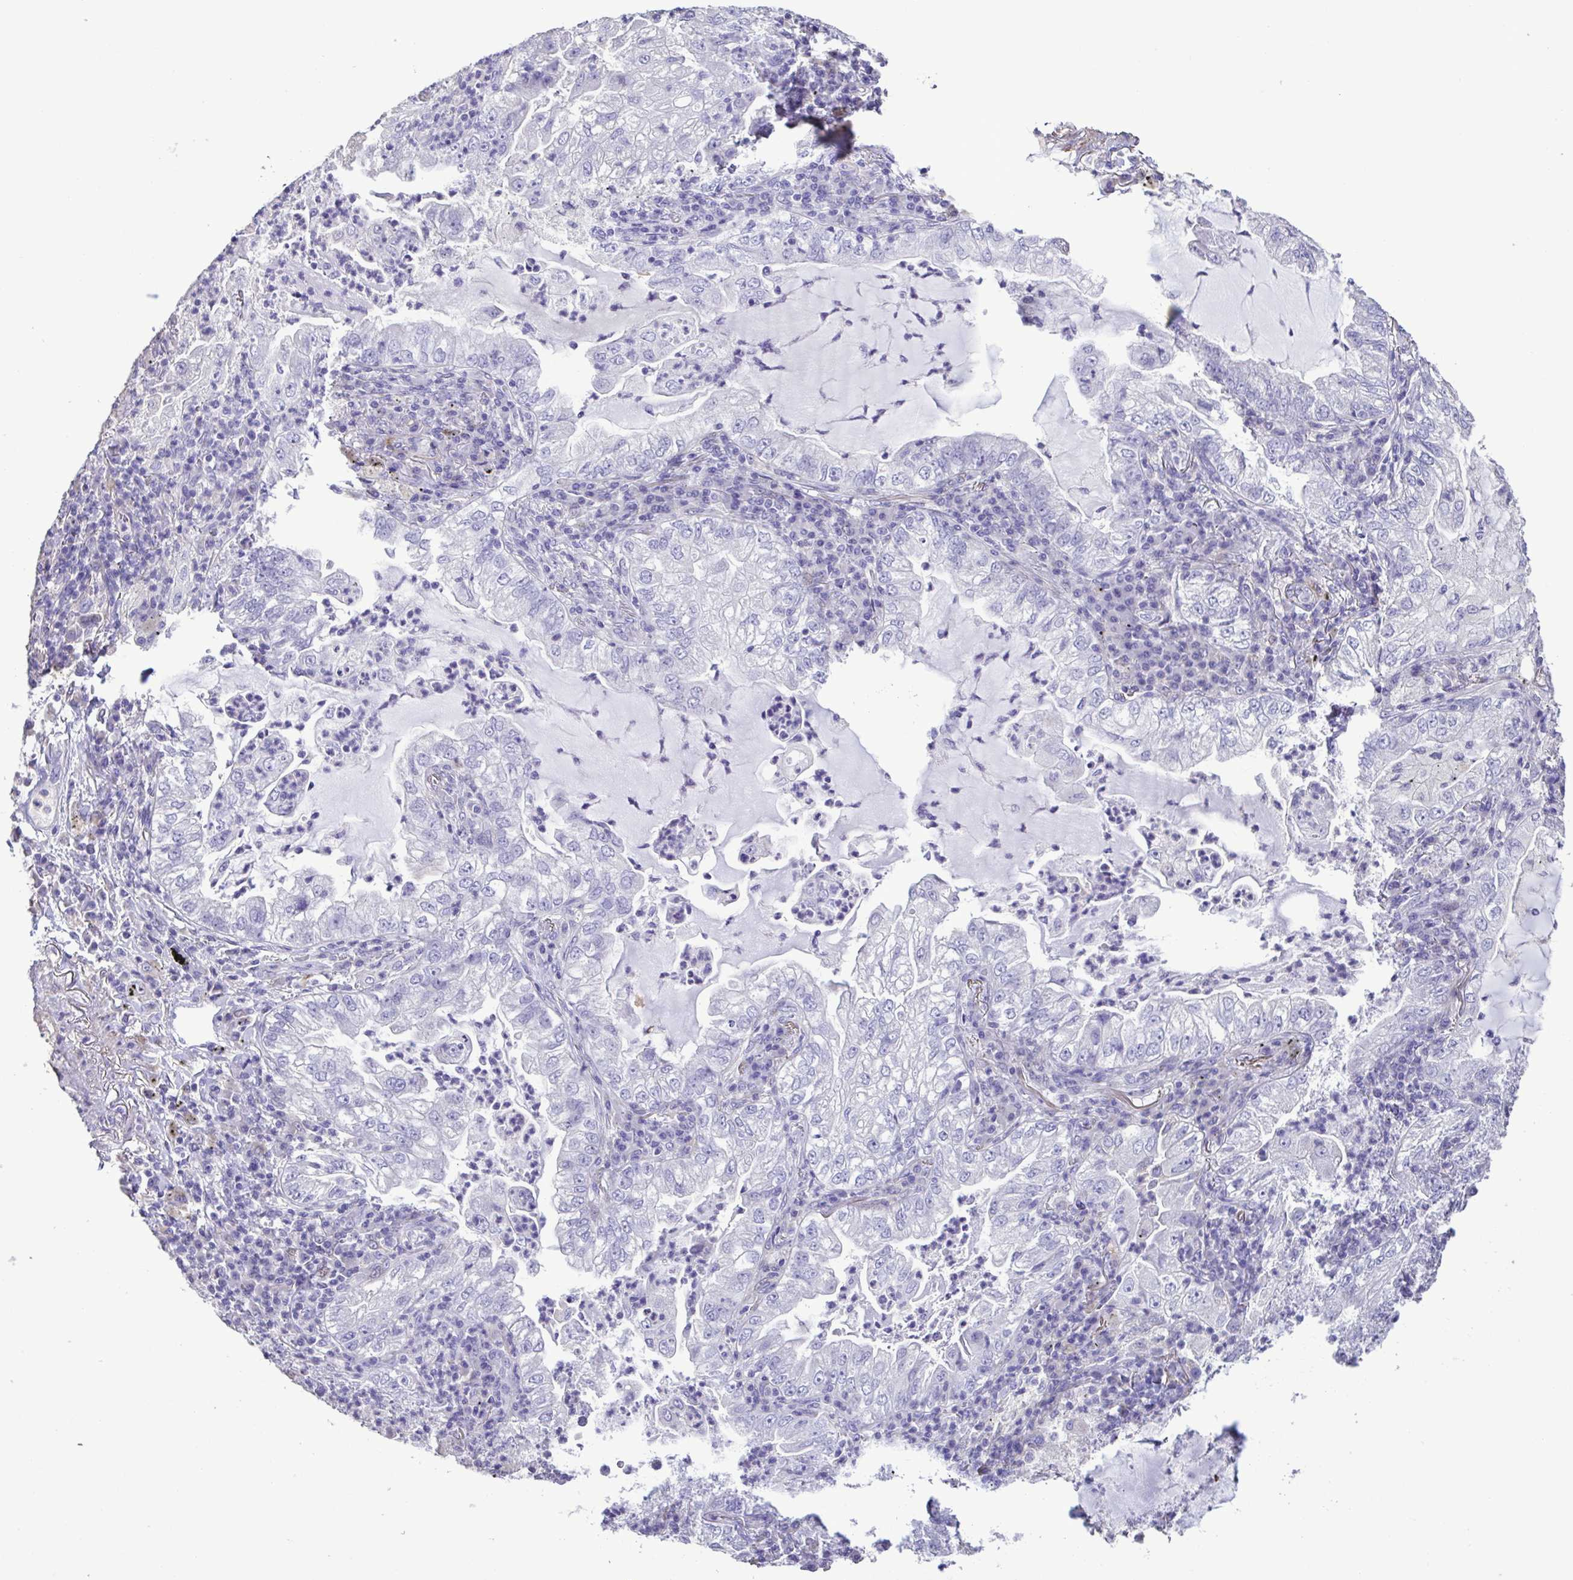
{"staining": {"intensity": "negative", "quantity": "none", "location": "none"}, "tissue": "lung cancer", "cell_type": "Tumor cells", "image_type": "cancer", "snomed": [{"axis": "morphology", "description": "Adenocarcinoma, NOS"}, {"axis": "topography", "description": "Lung"}], "caption": "Immunohistochemistry (IHC) photomicrograph of lung cancer stained for a protein (brown), which displays no expression in tumor cells. (IHC, brightfield microscopy, high magnification).", "gene": "PLA2G4E", "patient": {"sex": "female", "age": 73}}